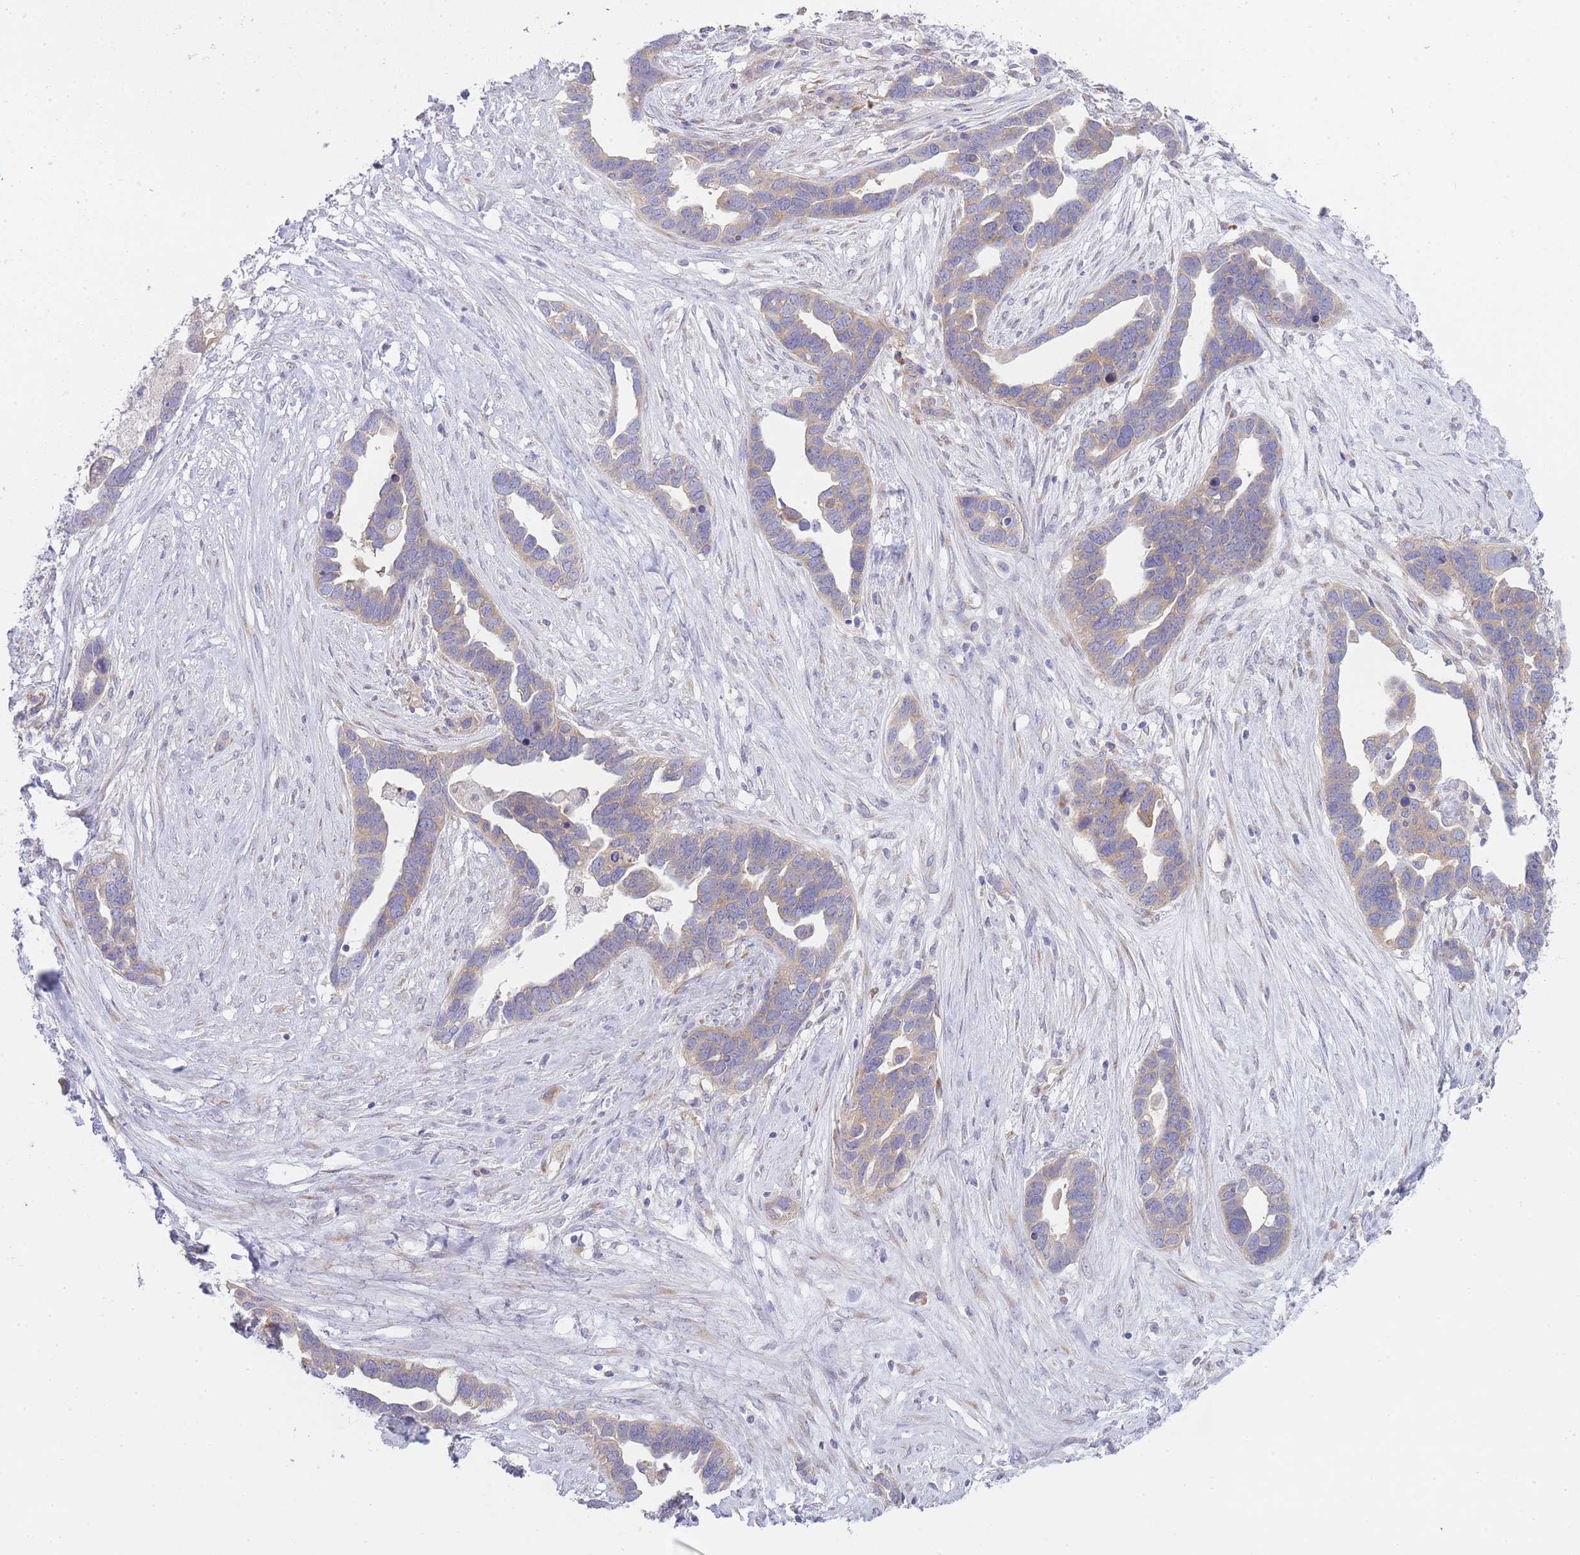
{"staining": {"intensity": "moderate", "quantity": "25%-75%", "location": "cytoplasmic/membranous"}, "tissue": "ovarian cancer", "cell_type": "Tumor cells", "image_type": "cancer", "snomed": [{"axis": "morphology", "description": "Cystadenocarcinoma, serous, NOS"}, {"axis": "topography", "description": "Ovary"}], "caption": "High-magnification brightfield microscopy of ovarian cancer (serous cystadenocarcinoma) stained with DAB (brown) and counterstained with hematoxylin (blue). tumor cells exhibit moderate cytoplasmic/membranous expression is present in approximately25%-75% of cells.", "gene": "OR5L2", "patient": {"sex": "female", "age": 54}}